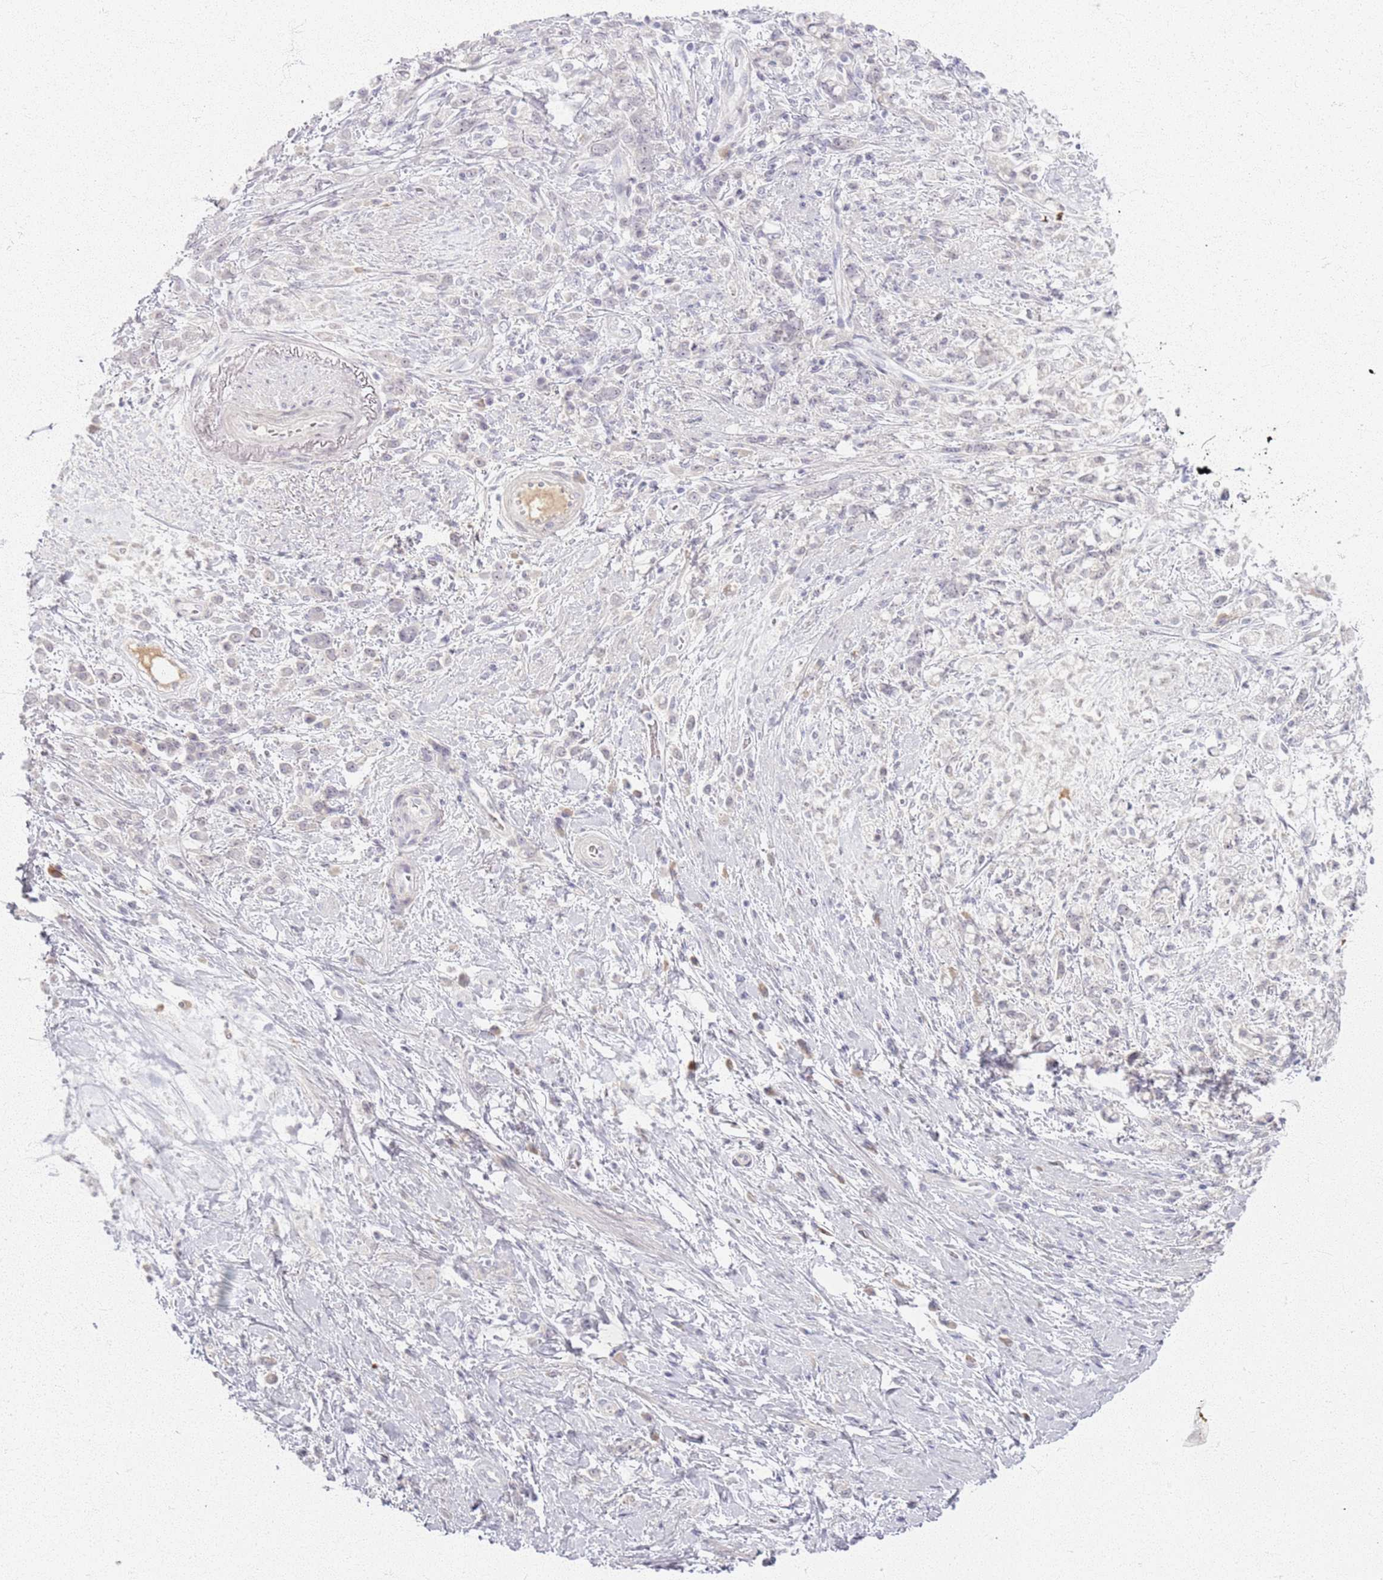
{"staining": {"intensity": "negative", "quantity": "none", "location": "none"}, "tissue": "stomach cancer", "cell_type": "Tumor cells", "image_type": "cancer", "snomed": [{"axis": "morphology", "description": "Adenocarcinoma, NOS"}, {"axis": "topography", "description": "Stomach"}], "caption": "High power microscopy image of an immunohistochemistry (IHC) photomicrograph of stomach cancer, revealing no significant positivity in tumor cells.", "gene": "CRIPT", "patient": {"sex": "female", "age": 60}}